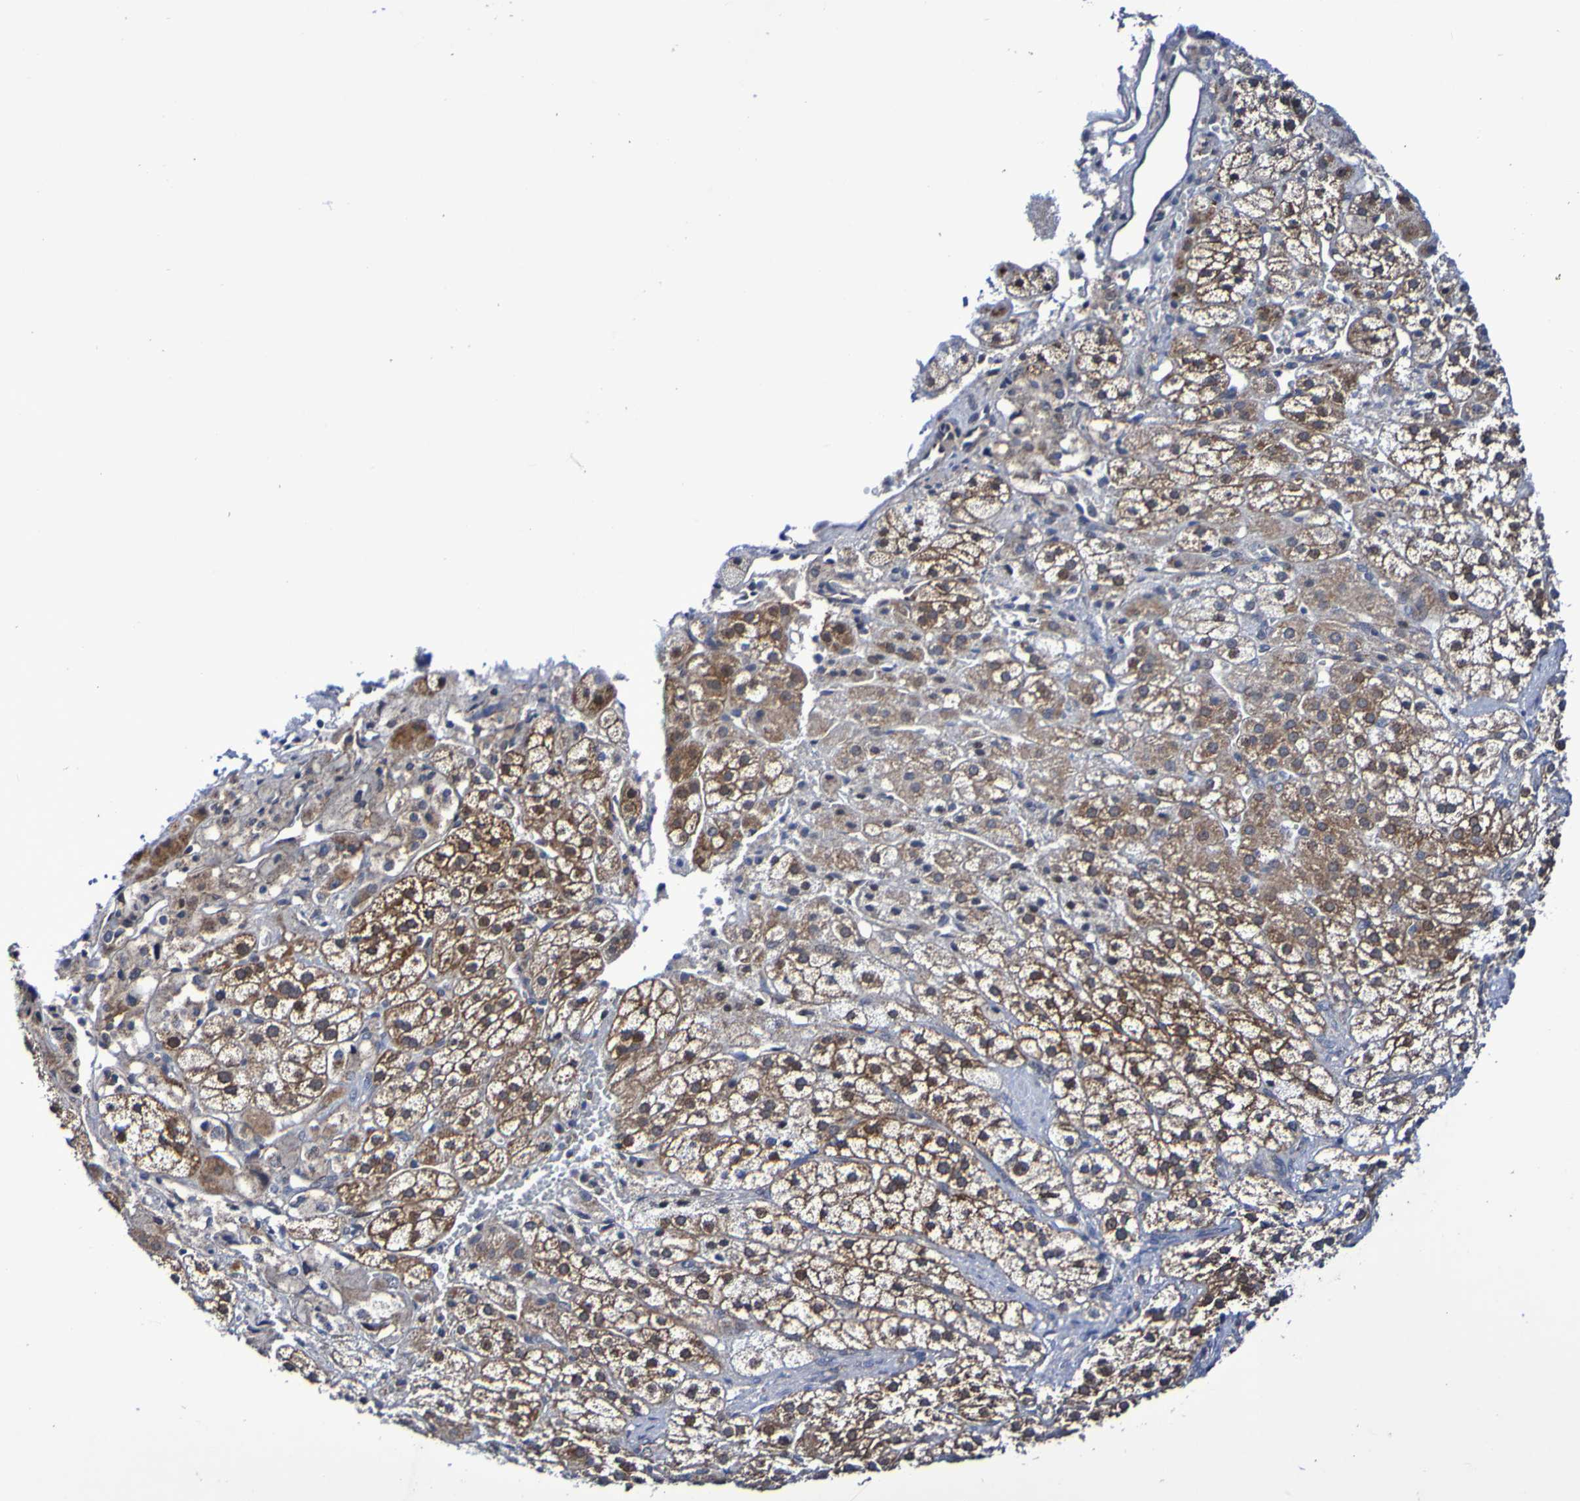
{"staining": {"intensity": "strong", "quantity": ">75%", "location": "cytoplasmic/membranous,nuclear"}, "tissue": "adrenal gland", "cell_type": "Glandular cells", "image_type": "normal", "snomed": [{"axis": "morphology", "description": "Normal tissue, NOS"}, {"axis": "topography", "description": "Adrenal gland"}], "caption": "IHC staining of unremarkable adrenal gland, which exhibits high levels of strong cytoplasmic/membranous,nuclear positivity in about >75% of glandular cells indicating strong cytoplasmic/membranous,nuclear protein staining. The staining was performed using DAB (3,3'-diaminobenzidine) (brown) for protein detection and nuclei were counterstained in hematoxylin (blue).", "gene": "GJB1", "patient": {"sex": "male", "age": 56}}